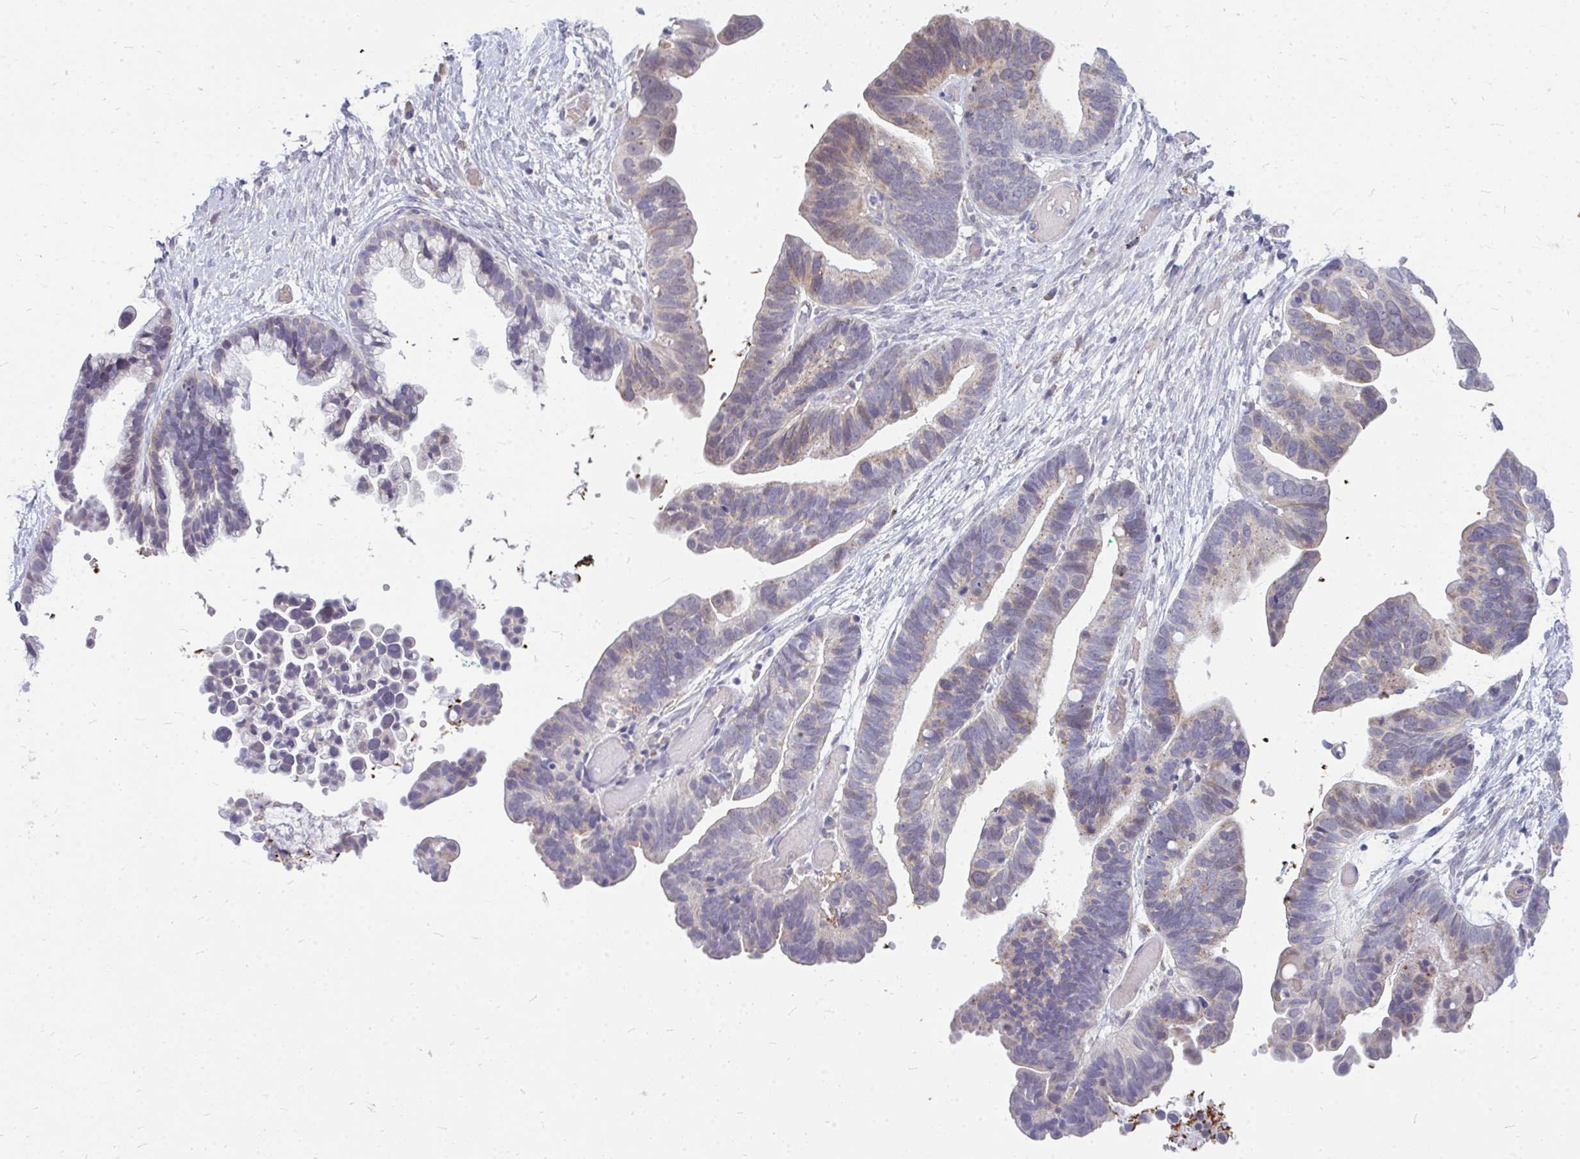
{"staining": {"intensity": "weak", "quantity": "25%-75%", "location": "cytoplasmic/membranous"}, "tissue": "ovarian cancer", "cell_type": "Tumor cells", "image_type": "cancer", "snomed": [{"axis": "morphology", "description": "Cystadenocarcinoma, serous, NOS"}, {"axis": "topography", "description": "Ovary"}], "caption": "IHC histopathology image of human ovarian cancer stained for a protein (brown), which displays low levels of weak cytoplasmic/membranous expression in about 25%-75% of tumor cells.", "gene": "ZSCAN25", "patient": {"sex": "female", "age": 56}}